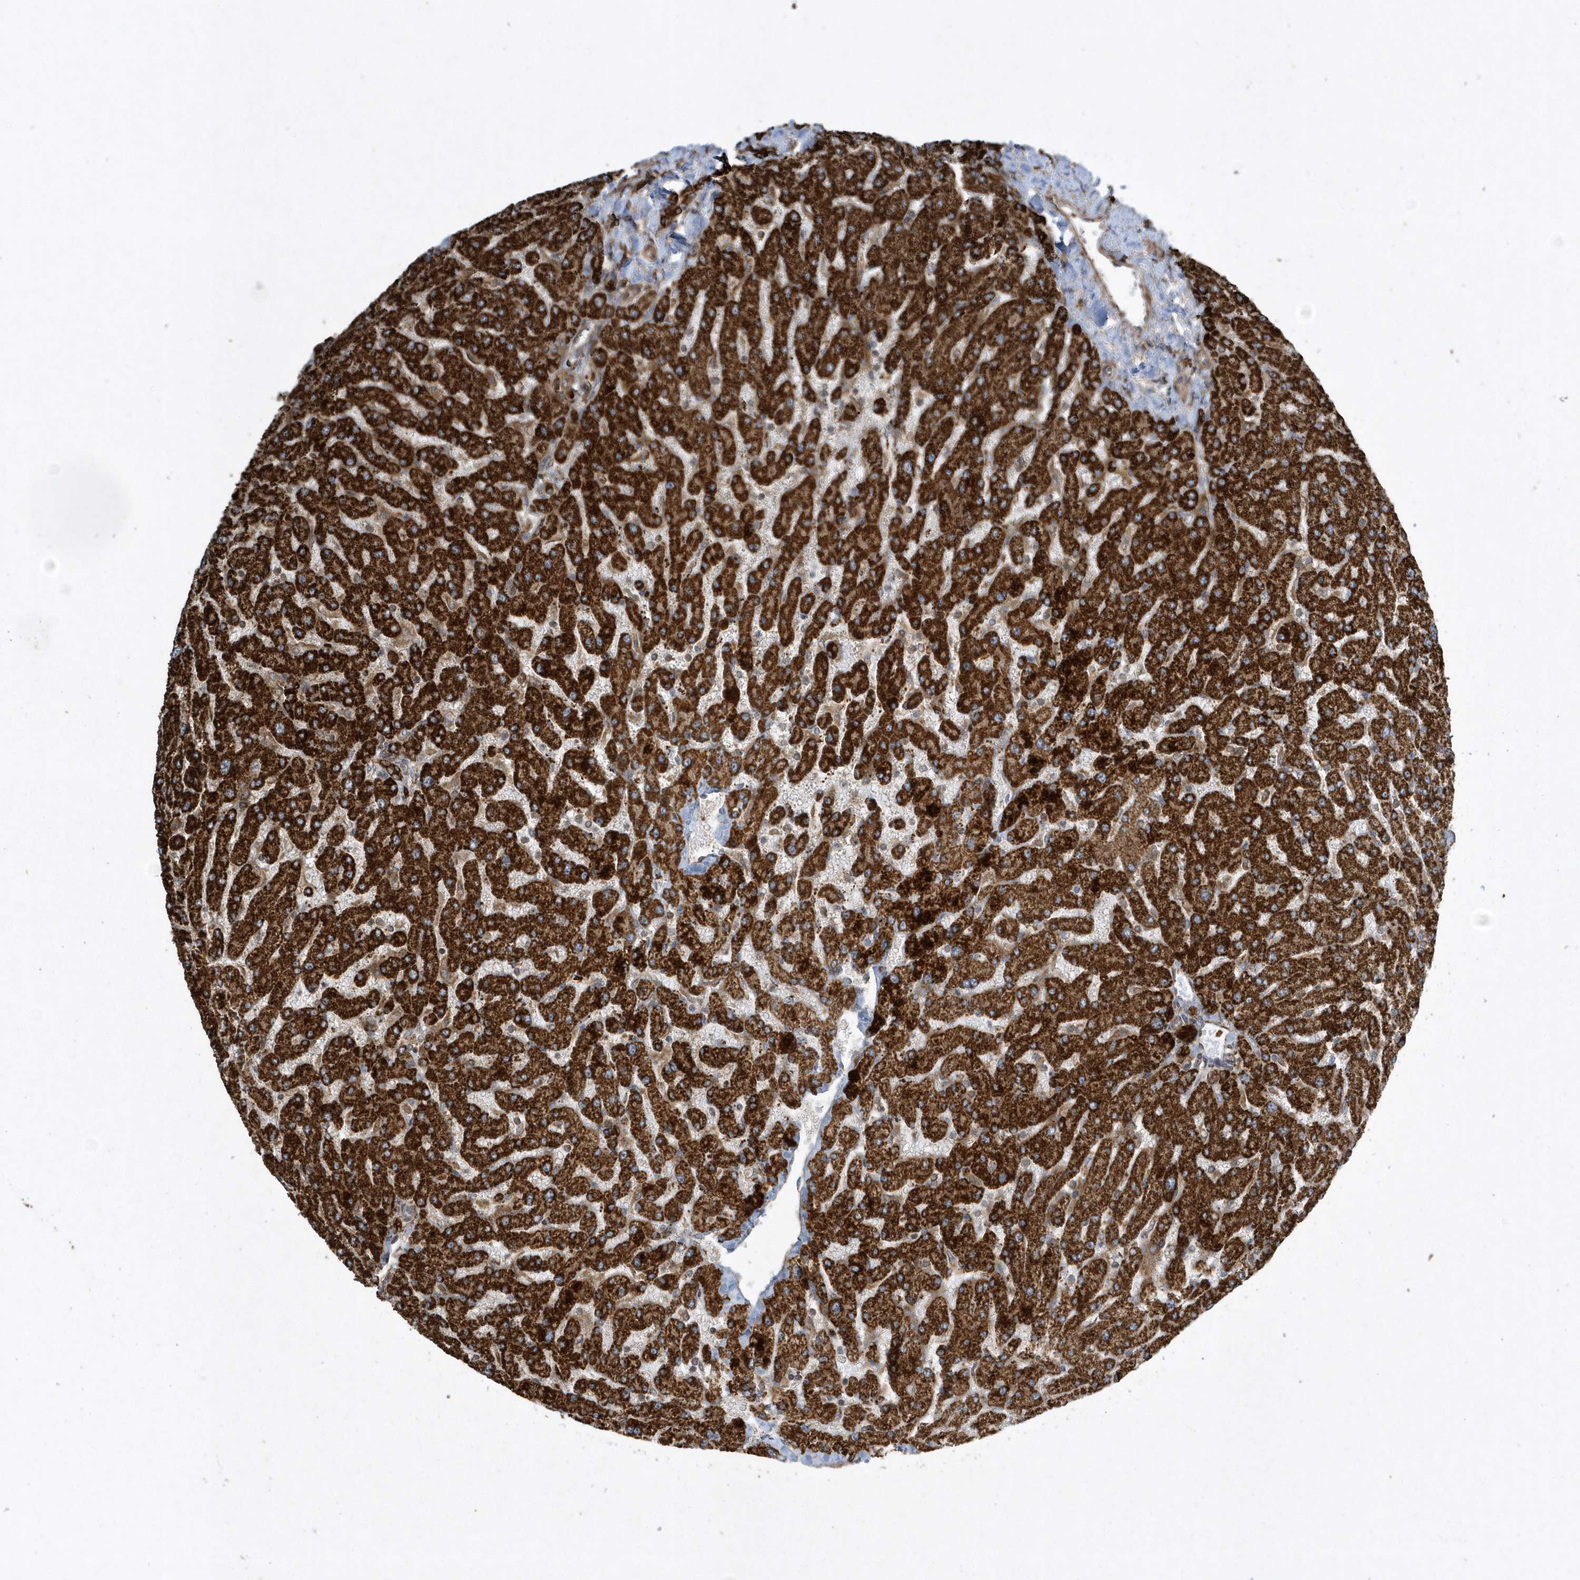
{"staining": {"intensity": "strong", "quantity": ">75%", "location": "cytoplasmic/membranous"}, "tissue": "liver", "cell_type": "Cholangiocytes", "image_type": "normal", "snomed": [{"axis": "morphology", "description": "Normal tissue, NOS"}, {"axis": "topography", "description": "Liver"}], "caption": "Immunohistochemistry of unremarkable human liver shows high levels of strong cytoplasmic/membranous positivity in approximately >75% of cholangiocytes.", "gene": "SENP8", "patient": {"sex": "male", "age": 55}}